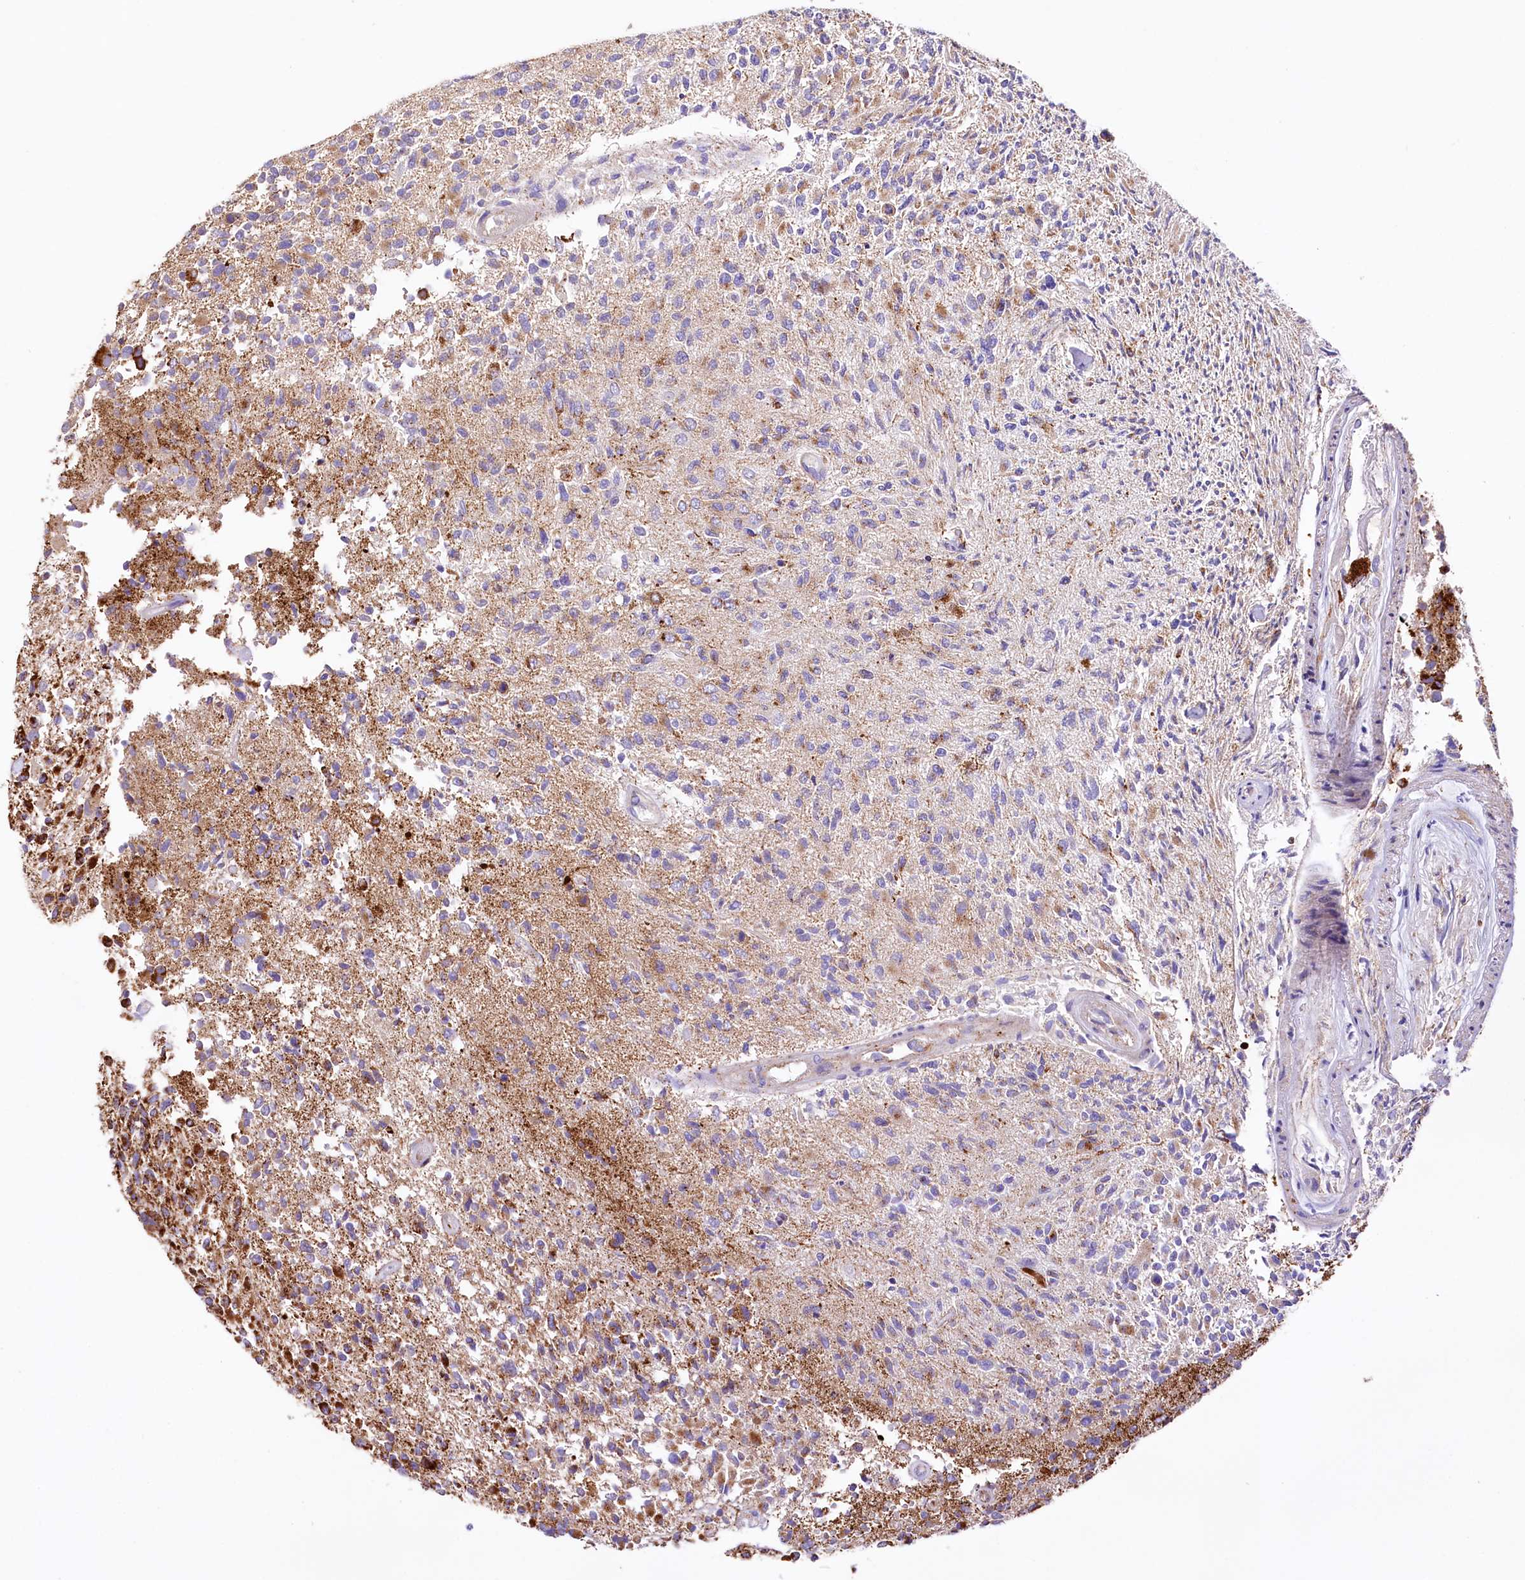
{"staining": {"intensity": "moderate", "quantity": ">75%", "location": "cytoplasmic/membranous"}, "tissue": "glioma", "cell_type": "Tumor cells", "image_type": "cancer", "snomed": [{"axis": "morphology", "description": "Glioma, malignant, High grade"}, {"axis": "morphology", "description": "Glioblastoma, NOS"}, {"axis": "topography", "description": "Brain"}], "caption": "High-magnification brightfield microscopy of glioma stained with DAB (3,3'-diaminobenzidine) (brown) and counterstained with hematoxylin (blue). tumor cells exhibit moderate cytoplasmic/membranous expression is appreciated in approximately>75% of cells.", "gene": "APLP2", "patient": {"sex": "male", "age": 60}}